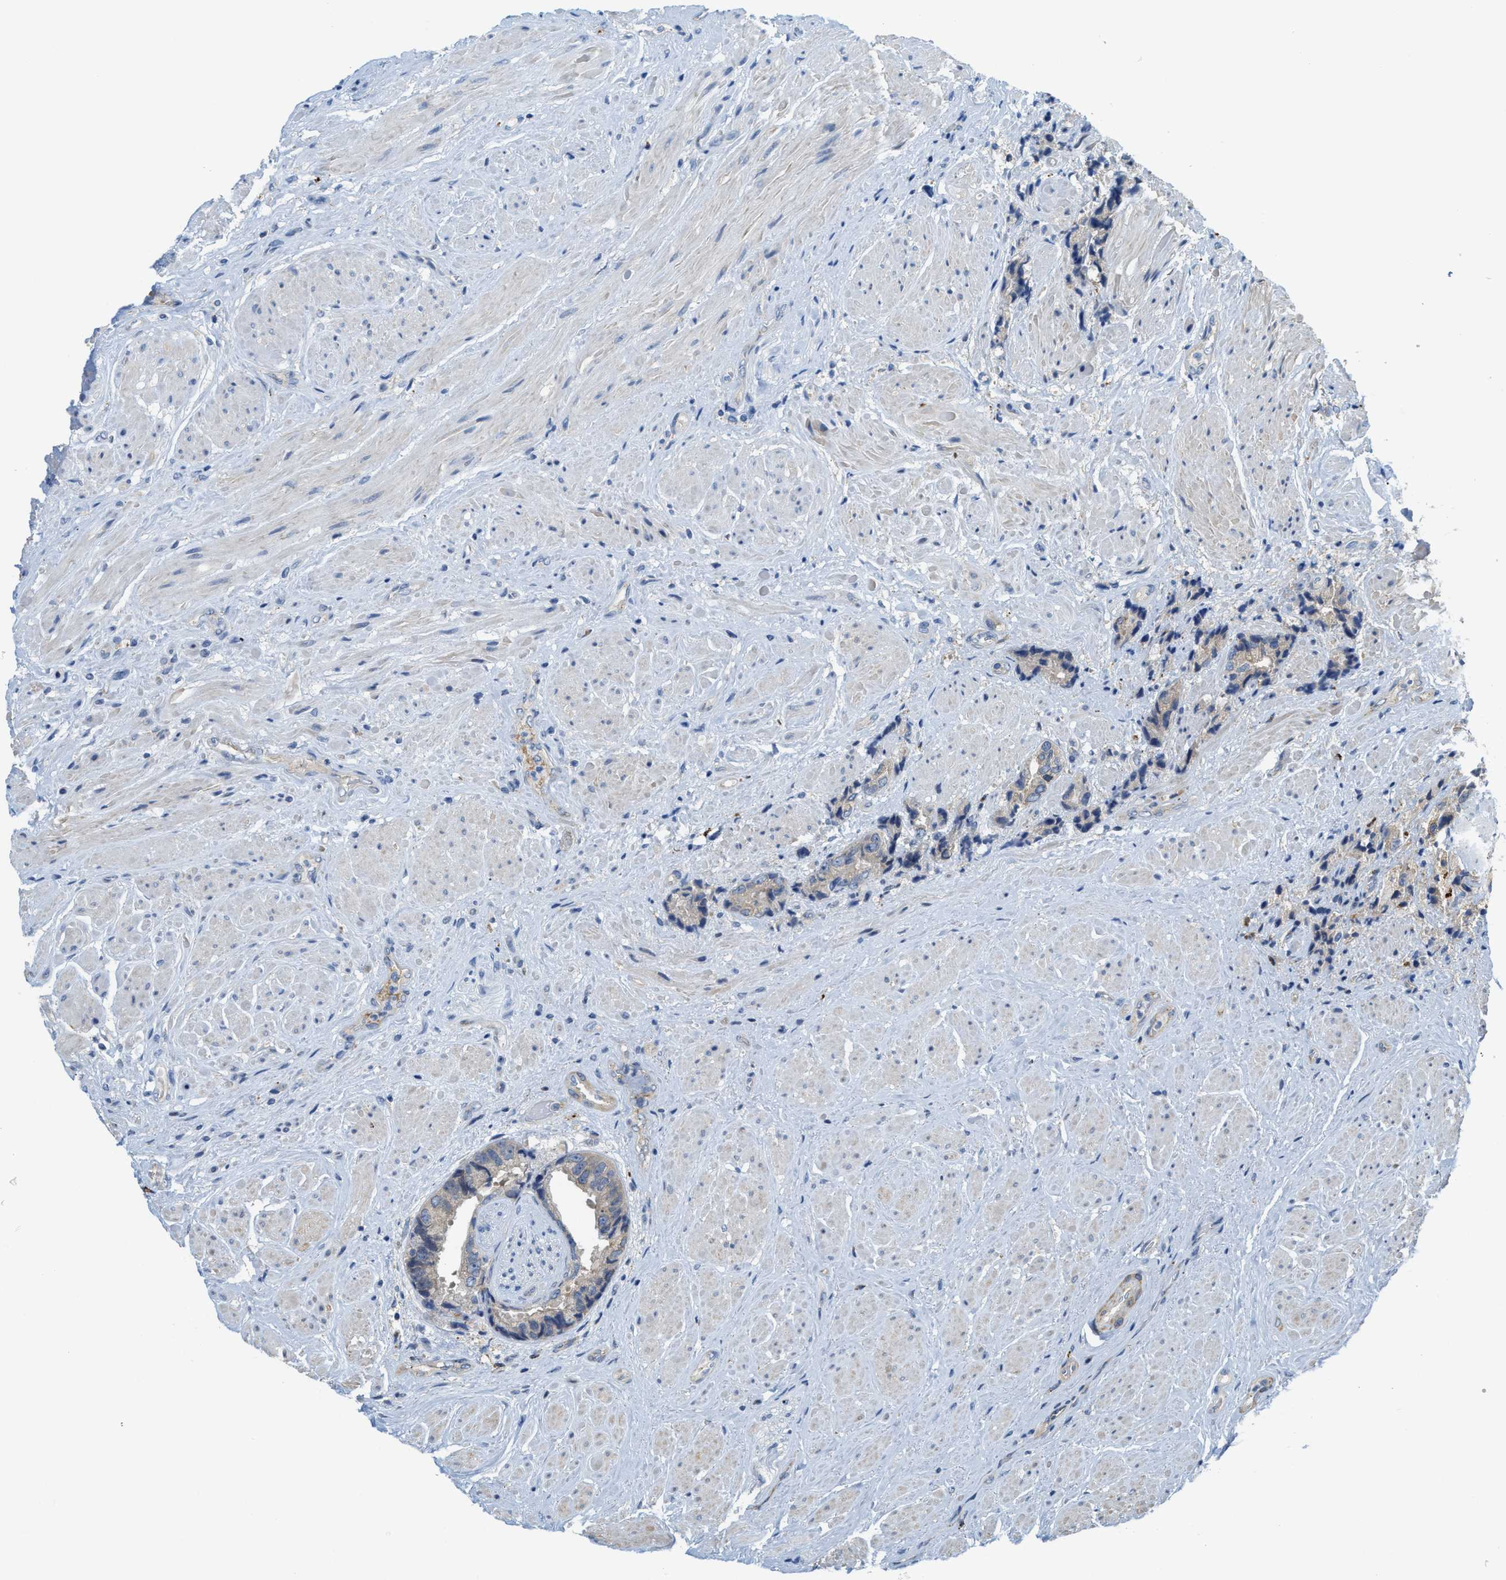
{"staining": {"intensity": "negative", "quantity": "none", "location": "none"}, "tissue": "prostate cancer", "cell_type": "Tumor cells", "image_type": "cancer", "snomed": [{"axis": "morphology", "description": "Adenocarcinoma, High grade"}, {"axis": "topography", "description": "Prostate"}], "caption": "This is an immunohistochemistry (IHC) image of human prostate cancer. There is no positivity in tumor cells.", "gene": "KLHDC10", "patient": {"sex": "male", "age": 61}}